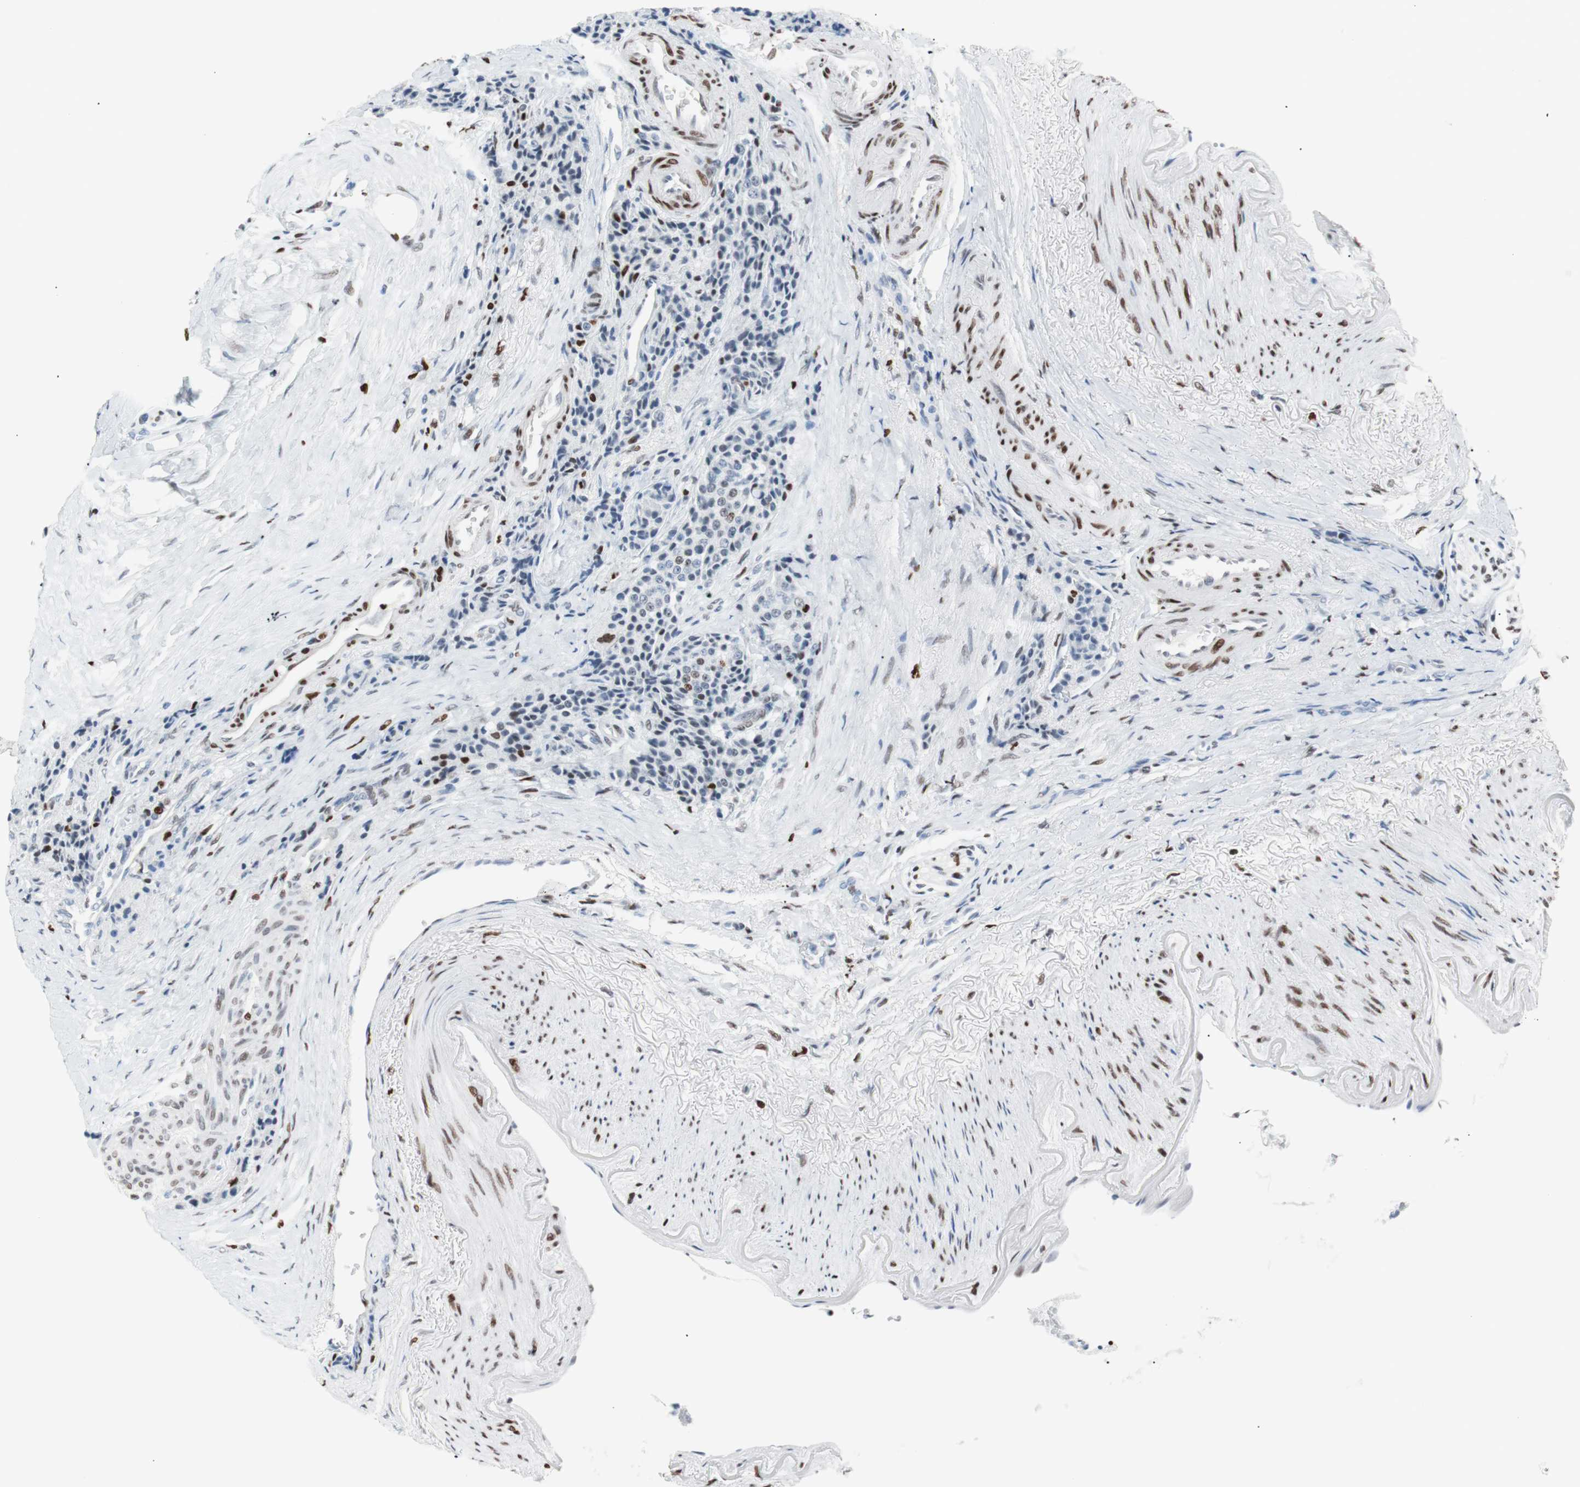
{"staining": {"intensity": "negative", "quantity": "none", "location": "none"}, "tissue": "carcinoid", "cell_type": "Tumor cells", "image_type": "cancer", "snomed": [{"axis": "morphology", "description": "Carcinoid, malignant, NOS"}, {"axis": "topography", "description": "Colon"}], "caption": "Carcinoid was stained to show a protein in brown. There is no significant expression in tumor cells.", "gene": "CEBPB", "patient": {"sex": "female", "age": 61}}